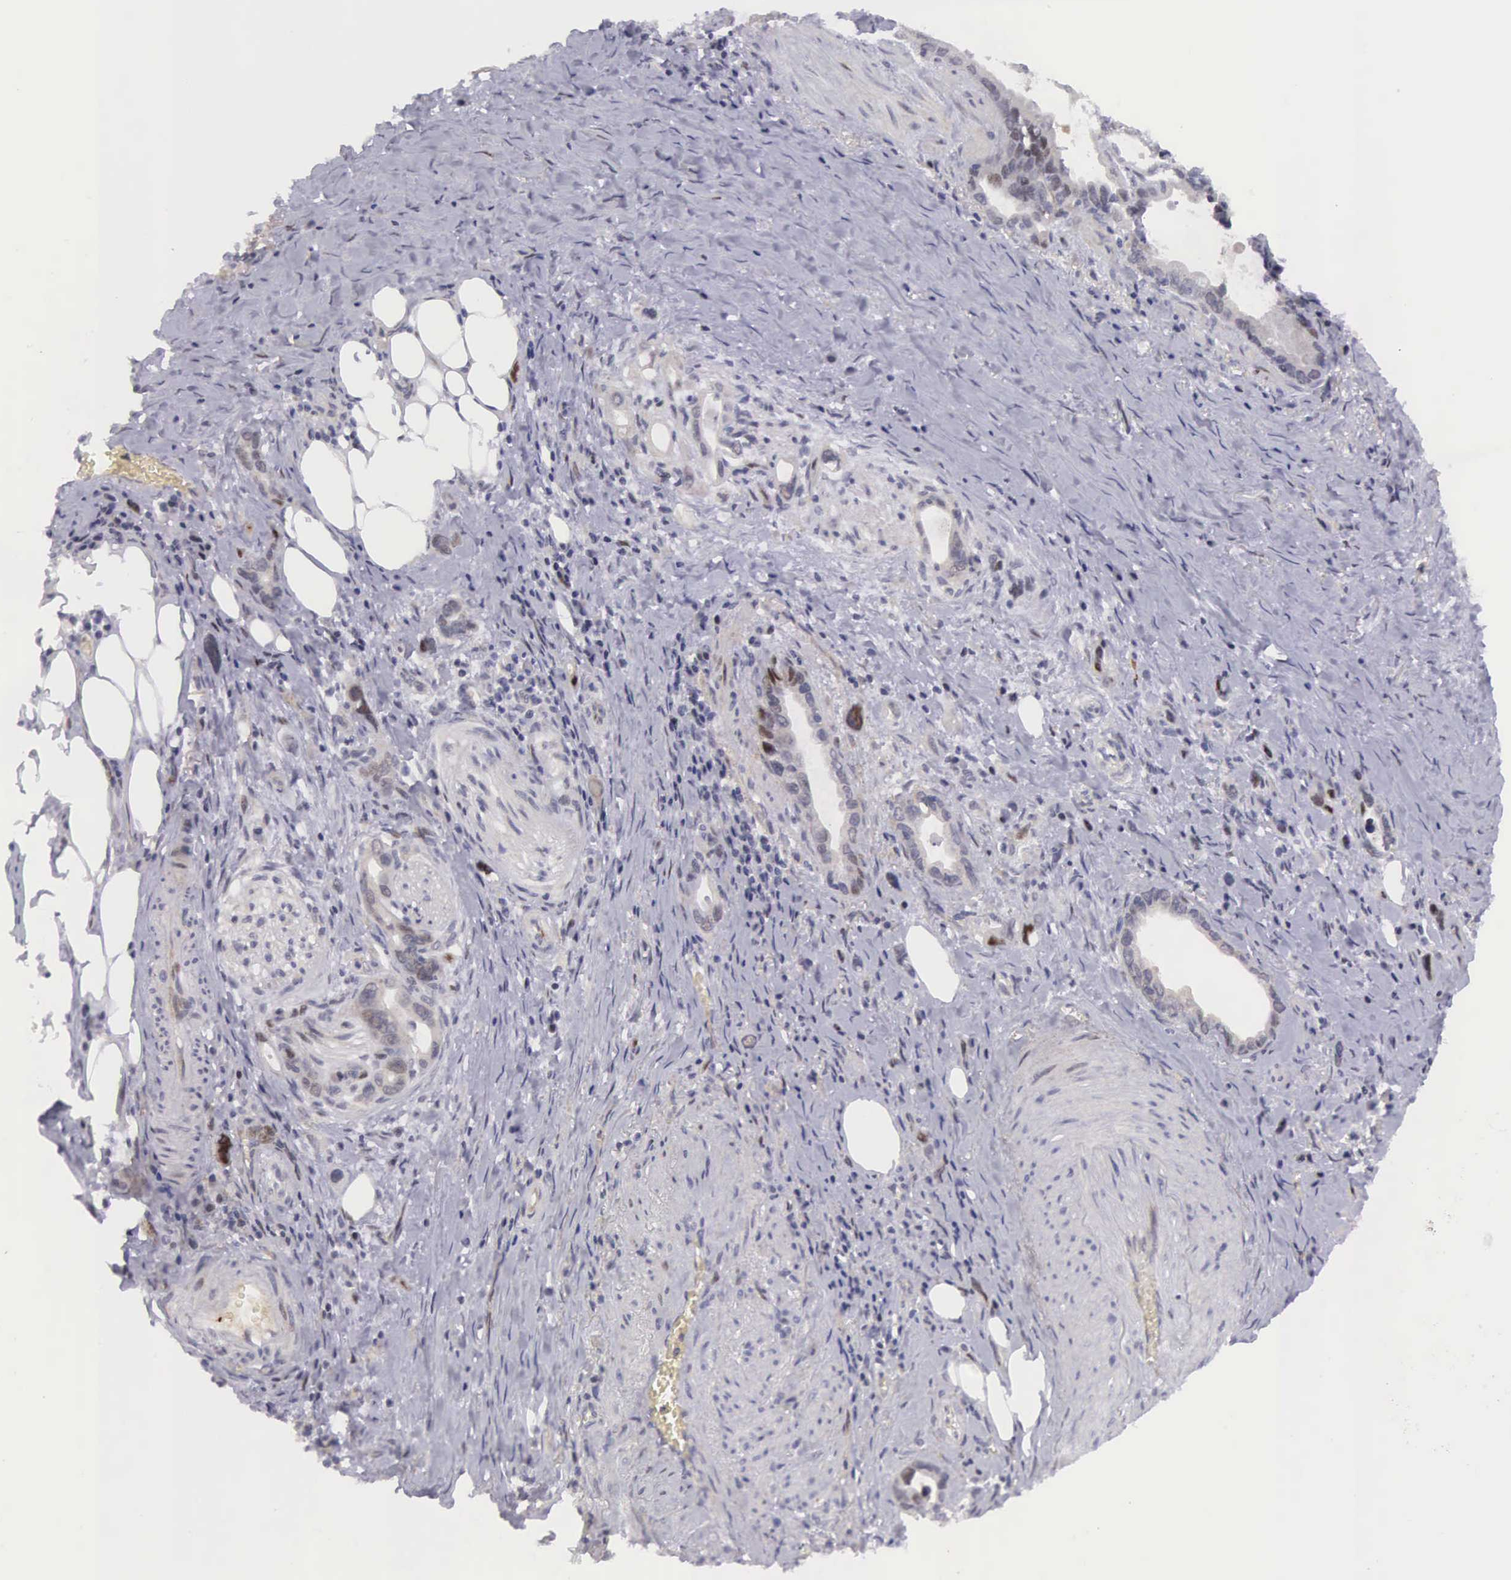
{"staining": {"intensity": "weak", "quantity": "25%-75%", "location": "cytoplasmic/membranous,nuclear"}, "tissue": "stomach cancer", "cell_type": "Tumor cells", "image_type": "cancer", "snomed": [{"axis": "morphology", "description": "Adenocarcinoma, NOS"}, {"axis": "topography", "description": "Stomach"}], "caption": "Protein staining shows weak cytoplasmic/membranous and nuclear staining in about 25%-75% of tumor cells in stomach cancer. The staining was performed using DAB to visualize the protein expression in brown, while the nuclei were stained in blue with hematoxylin (Magnification: 20x).", "gene": "EMID1", "patient": {"sex": "male", "age": 78}}